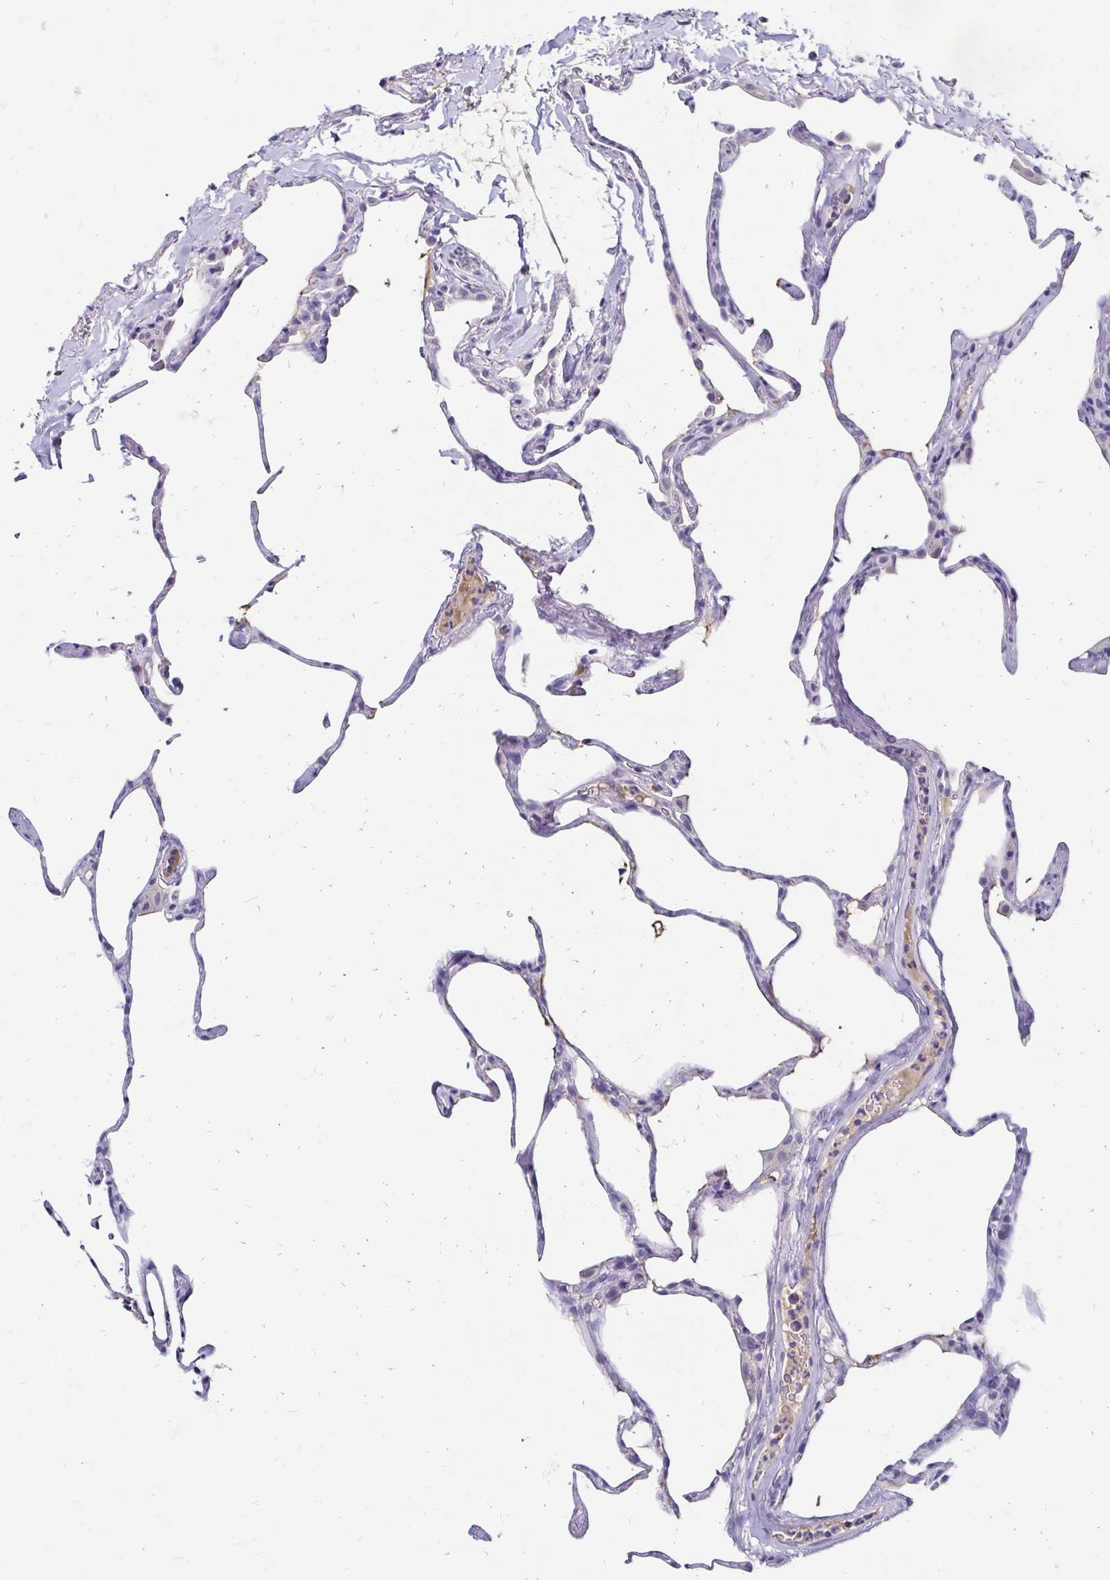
{"staining": {"intensity": "negative", "quantity": "none", "location": "none"}, "tissue": "lung", "cell_type": "Alveolar cells", "image_type": "normal", "snomed": [{"axis": "morphology", "description": "Normal tissue, NOS"}, {"axis": "topography", "description": "Lung"}], "caption": "Alveolar cells are negative for protein expression in normal human lung. (DAB IHC with hematoxylin counter stain).", "gene": "SCG3", "patient": {"sex": "male", "age": 65}}